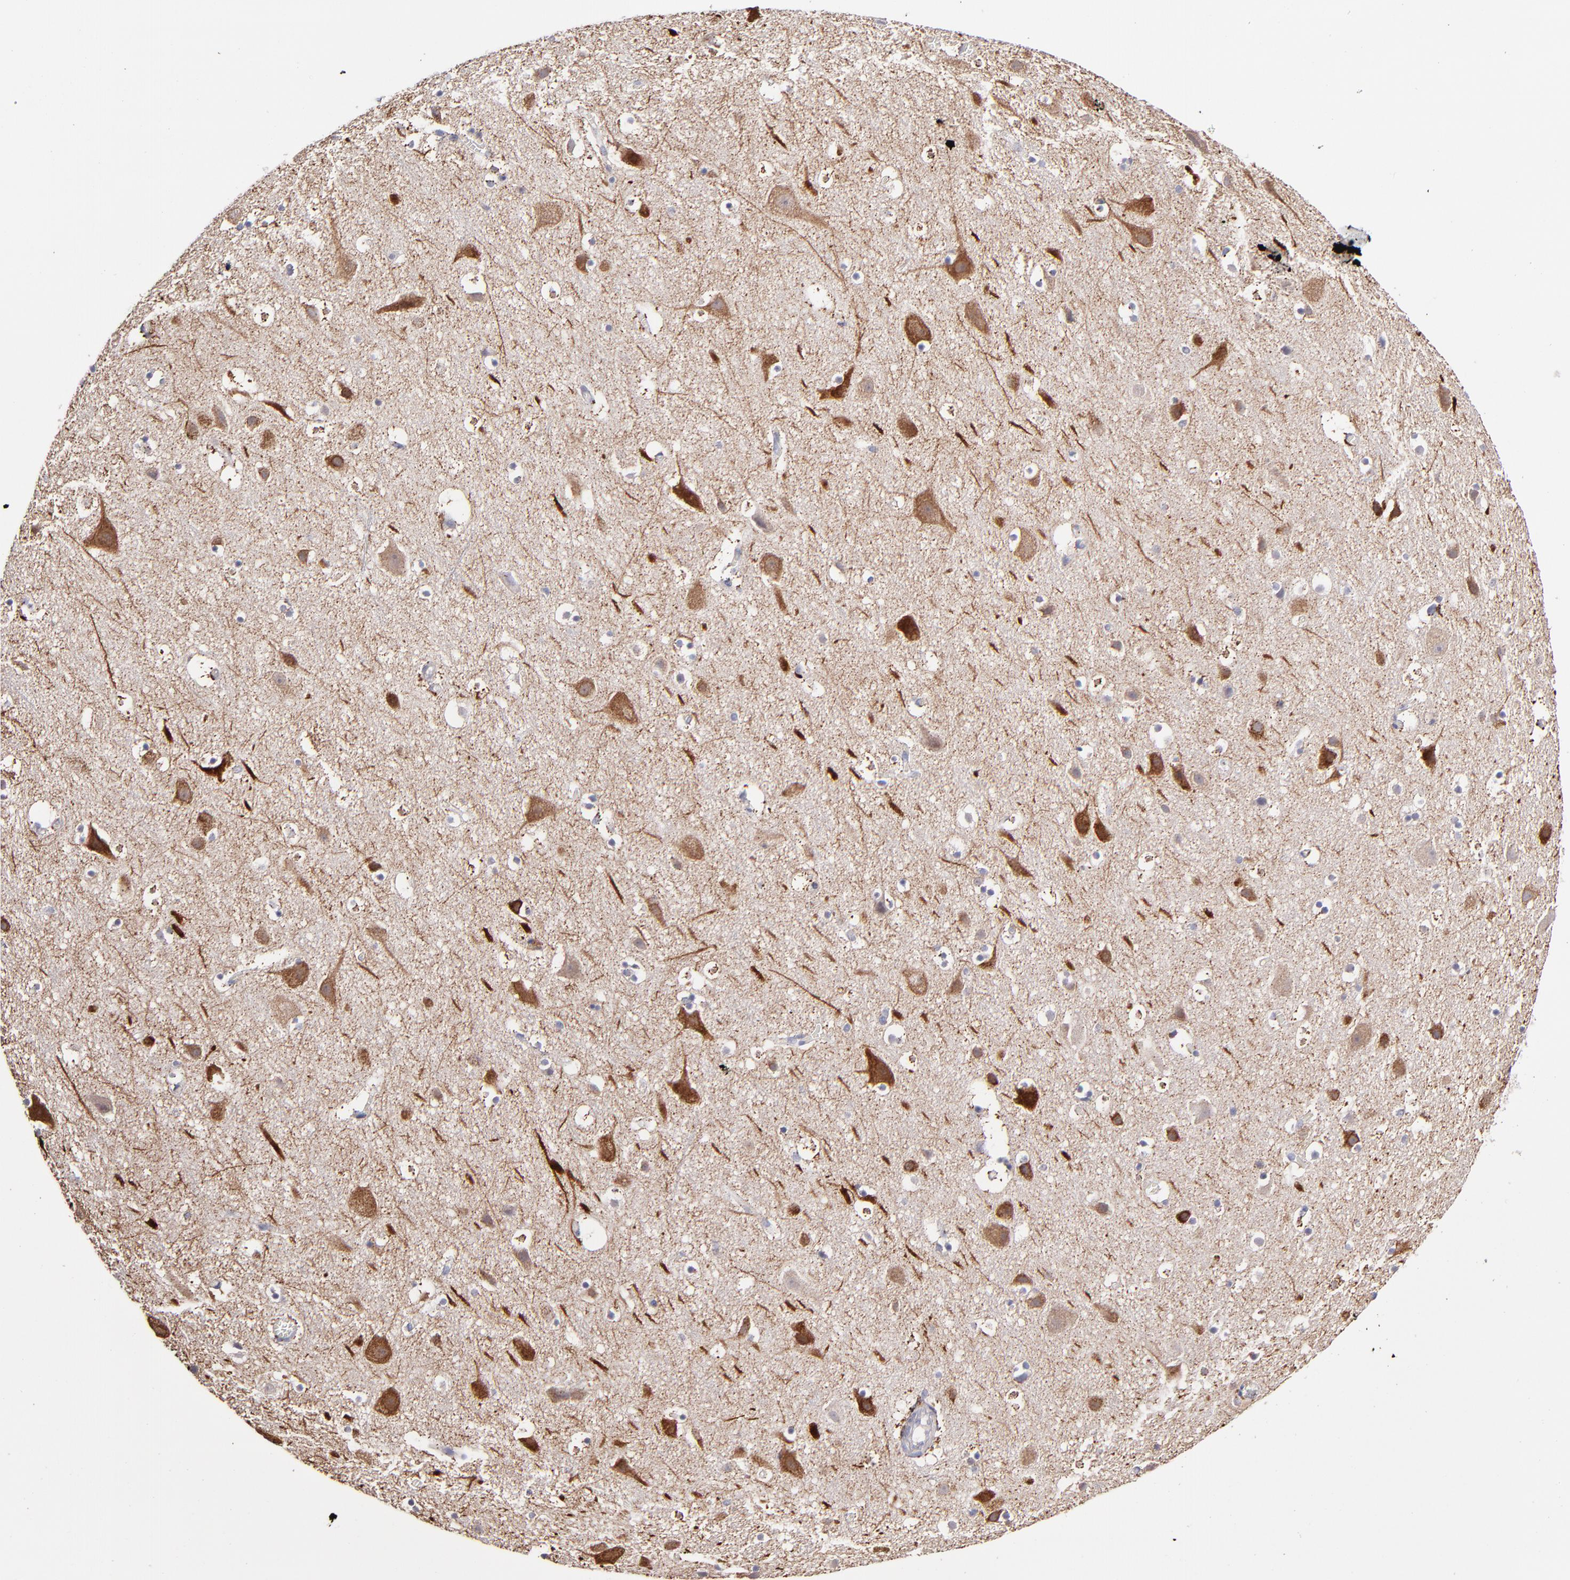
{"staining": {"intensity": "negative", "quantity": "none", "location": "none"}, "tissue": "cerebral cortex", "cell_type": "Endothelial cells", "image_type": "normal", "snomed": [{"axis": "morphology", "description": "Normal tissue, NOS"}, {"axis": "topography", "description": "Cerebral cortex"}], "caption": "The image exhibits no staining of endothelial cells in benign cerebral cortex.", "gene": "GLDC", "patient": {"sex": "male", "age": 45}}